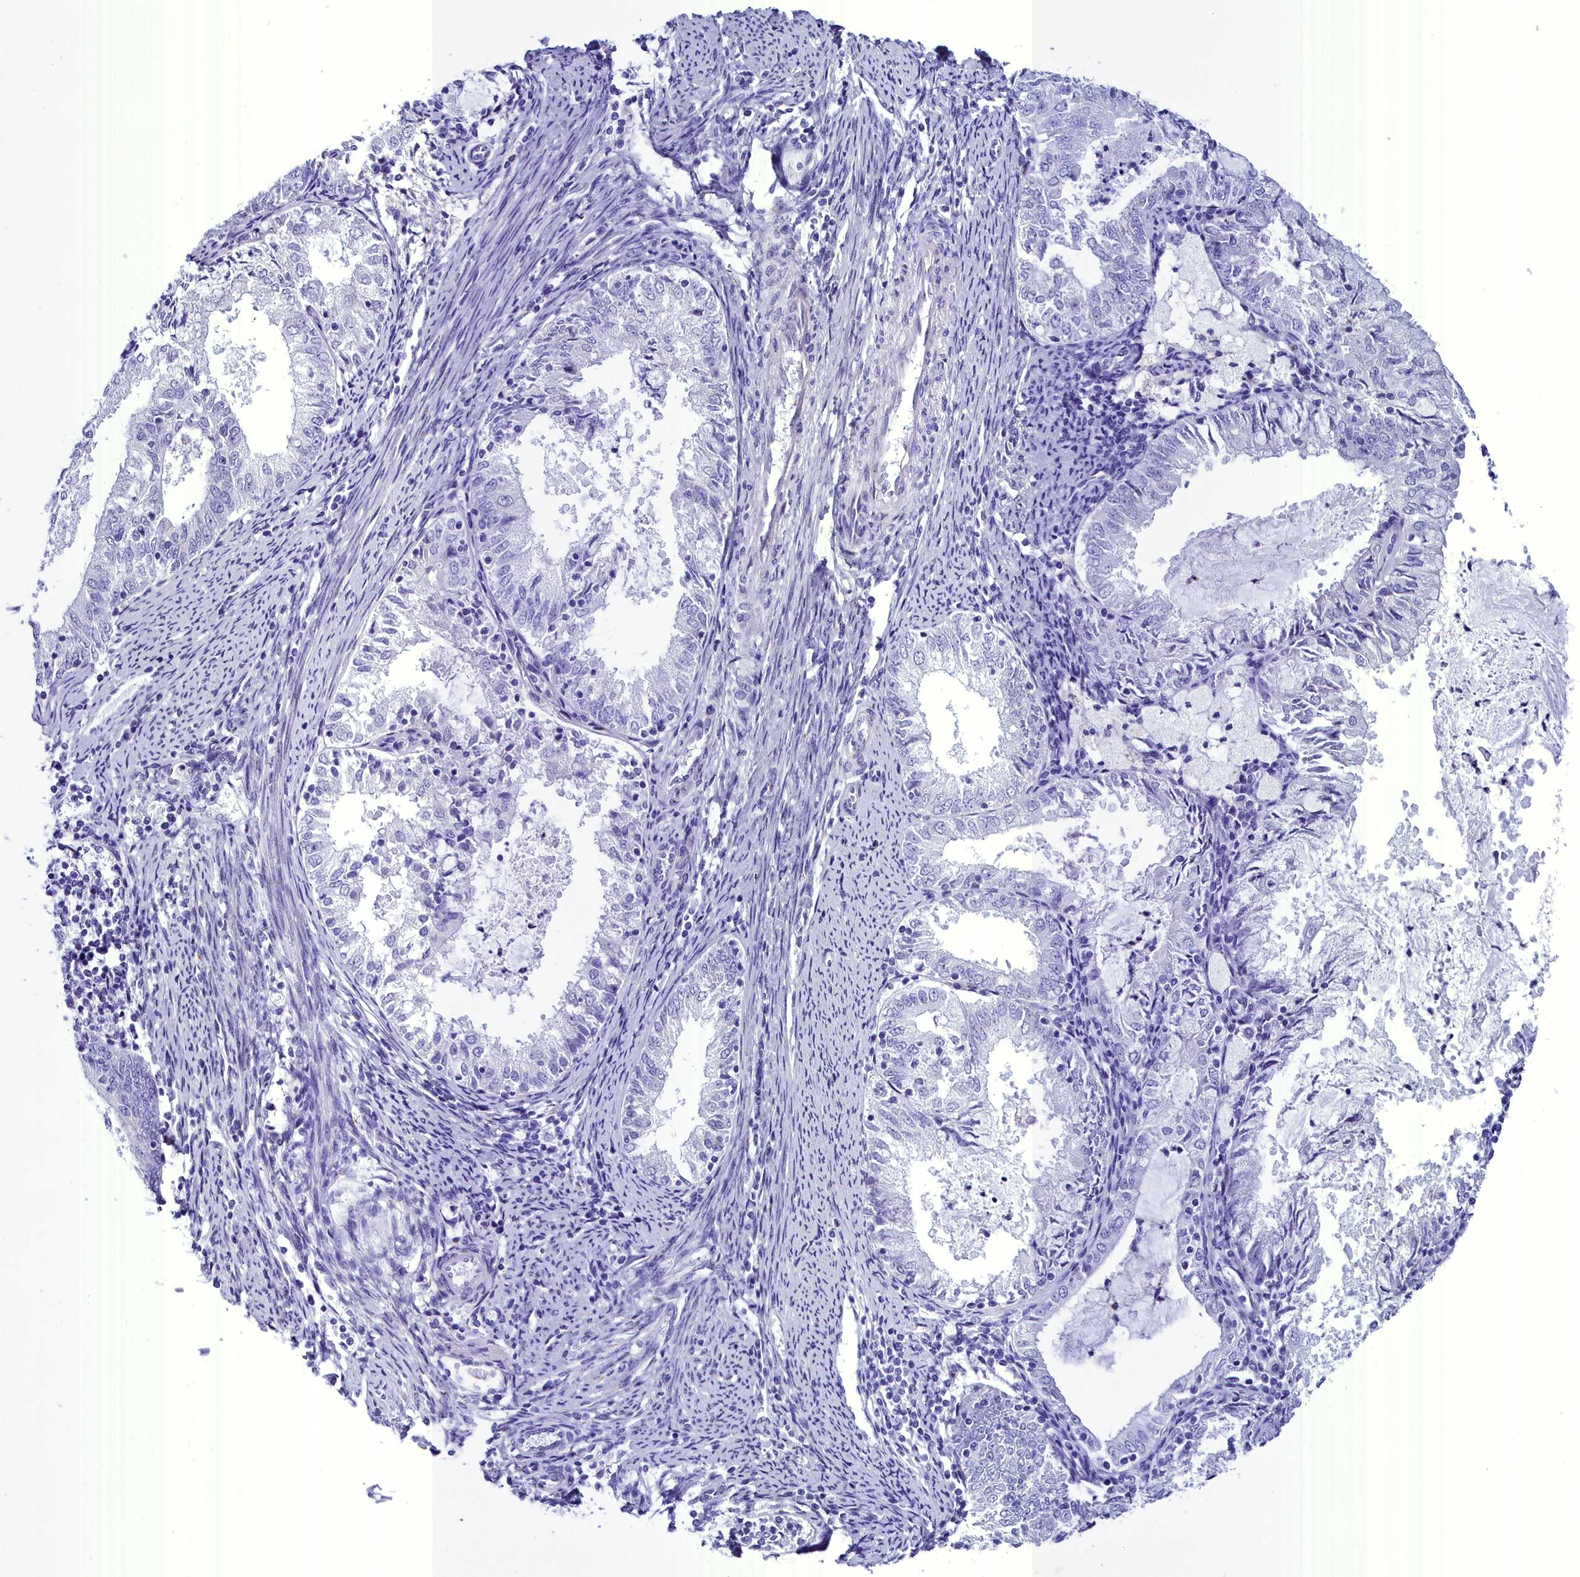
{"staining": {"intensity": "negative", "quantity": "none", "location": "none"}, "tissue": "endometrial cancer", "cell_type": "Tumor cells", "image_type": "cancer", "snomed": [{"axis": "morphology", "description": "Adenocarcinoma, NOS"}, {"axis": "topography", "description": "Endometrium"}], "caption": "Immunohistochemistry micrograph of human adenocarcinoma (endometrial) stained for a protein (brown), which reveals no staining in tumor cells. (DAB IHC, high magnification).", "gene": "AP3B2", "patient": {"sex": "female", "age": 57}}